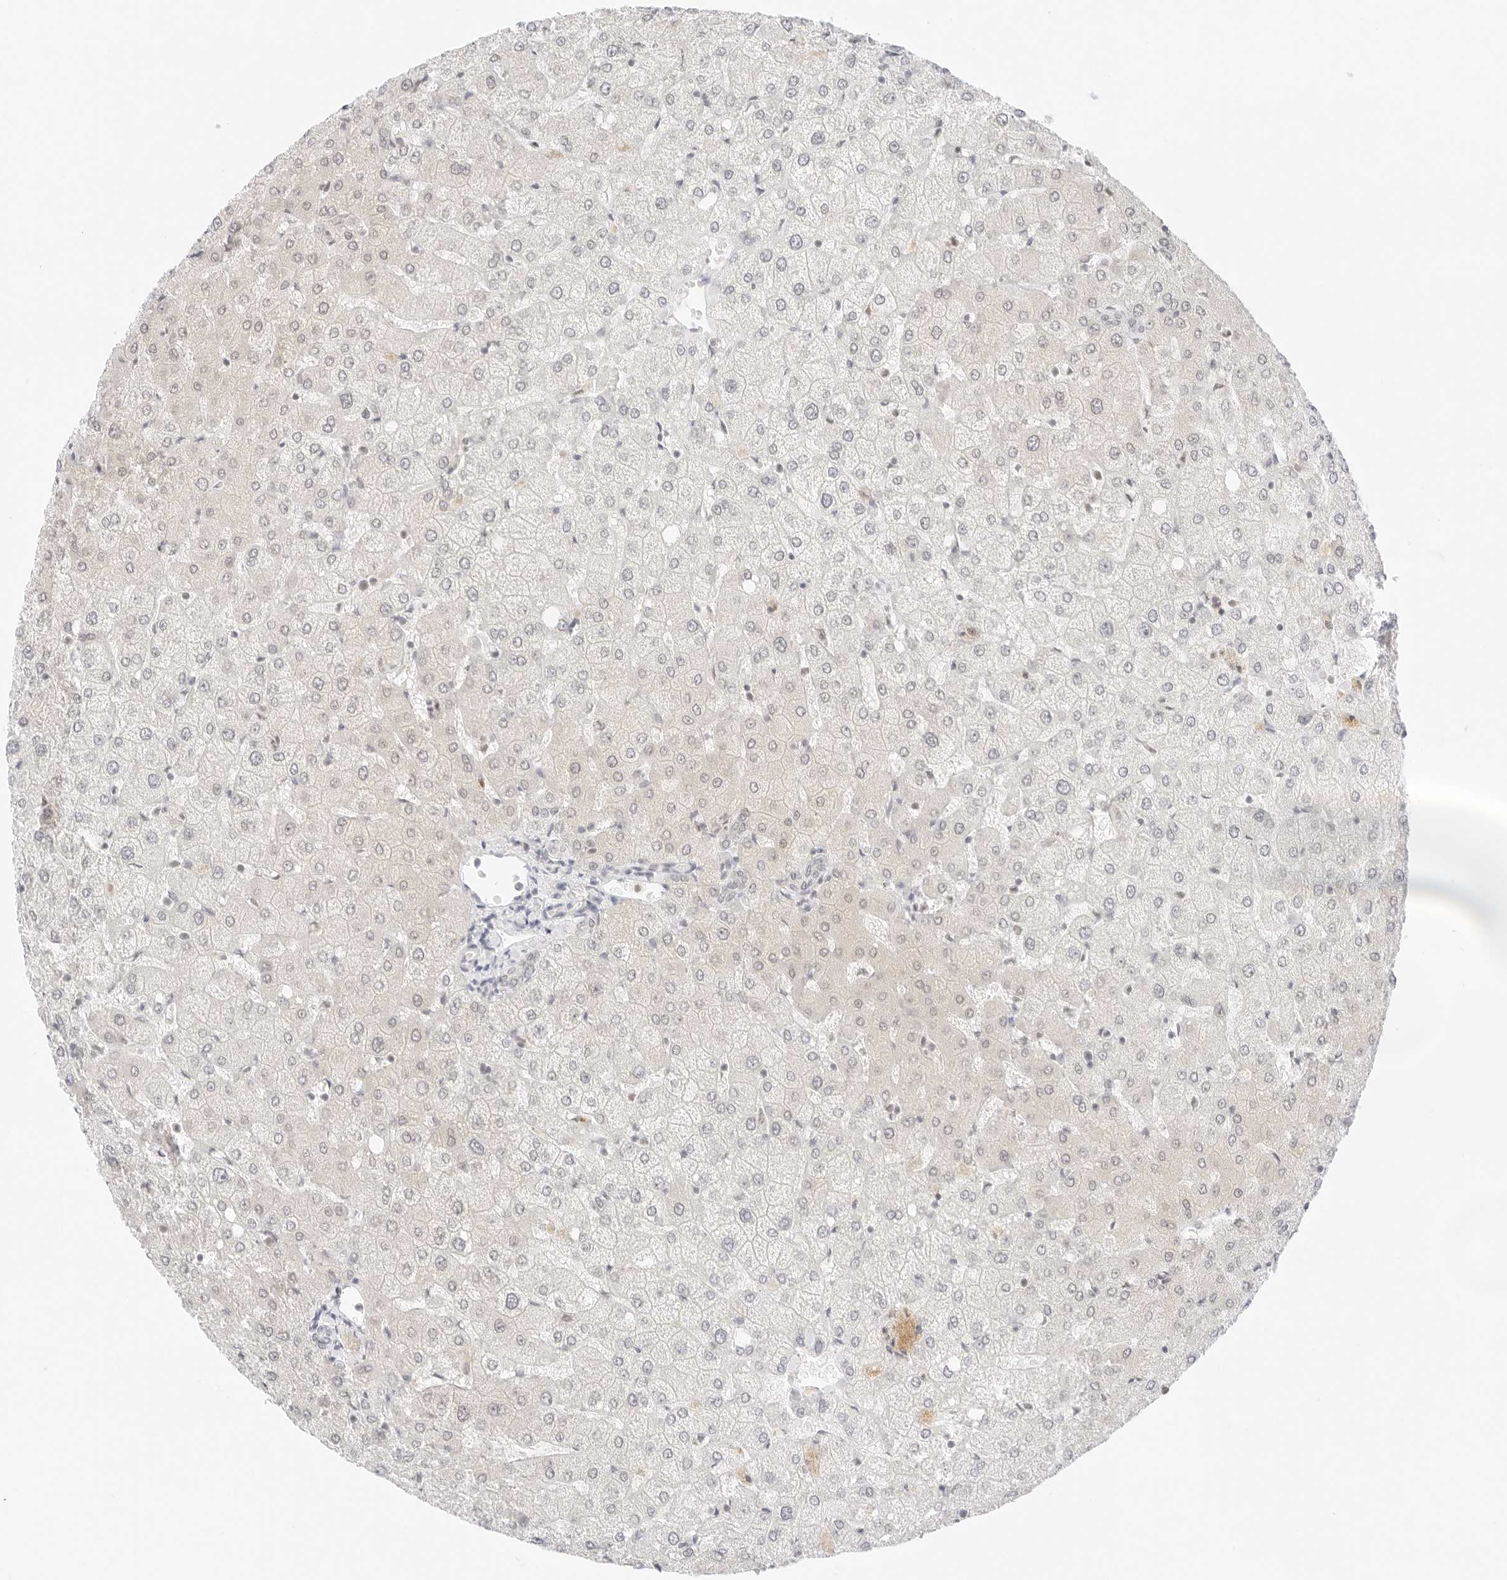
{"staining": {"intensity": "negative", "quantity": "none", "location": "none"}, "tissue": "liver", "cell_type": "Cholangiocytes", "image_type": "normal", "snomed": [{"axis": "morphology", "description": "Normal tissue, NOS"}, {"axis": "topography", "description": "Liver"}], "caption": "Image shows no significant protein staining in cholangiocytes of benign liver. (Brightfield microscopy of DAB (3,3'-diaminobenzidine) immunohistochemistry (IHC) at high magnification).", "gene": "POLR3C", "patient": {"sex": "female", "age": 54}}